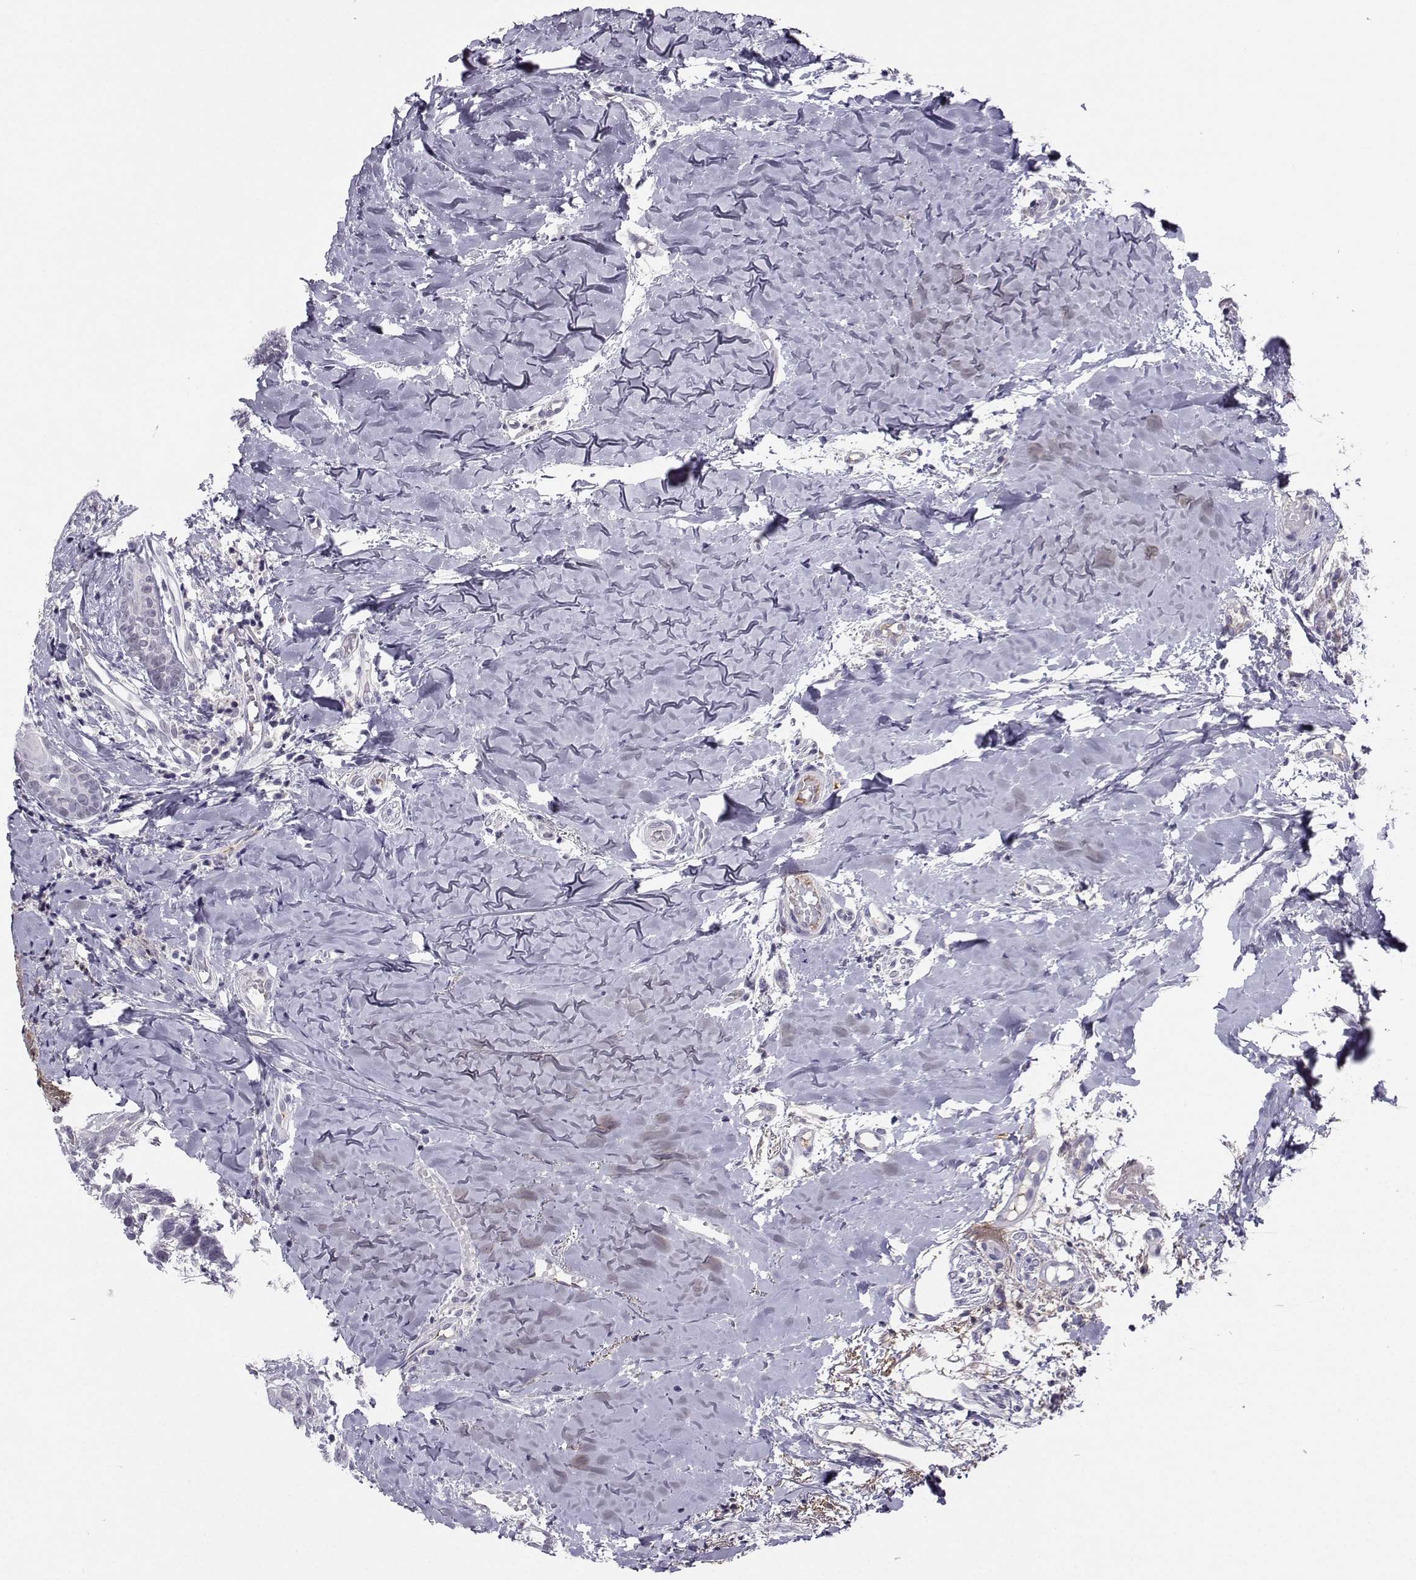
{"staining": {"intensity": "negative", "quantity": "none", "location": "none"}, "tissue": "head and neck cancer", "cell_type": "Tumor cells", "image_type": "cancer", "snomed": [{"axis": "morphology", "description": "Normal tissue, NOS"}, {"axis": "morphology", "description": "Squamous cell carcinoma, NOS"}, {"axis": "topography", "description": "Oral tissue"}, {"axis": "topography", "description": "Salivary gland"}, {"axis": "topography", "description": "Head-Neck"}], "caption": "Immunohistochemistry of human head and neck squamous cell carcinoma displays no staining in tumor cells.", "gene": "LHX1", "patient": {"sex": "female", "age": 62}}